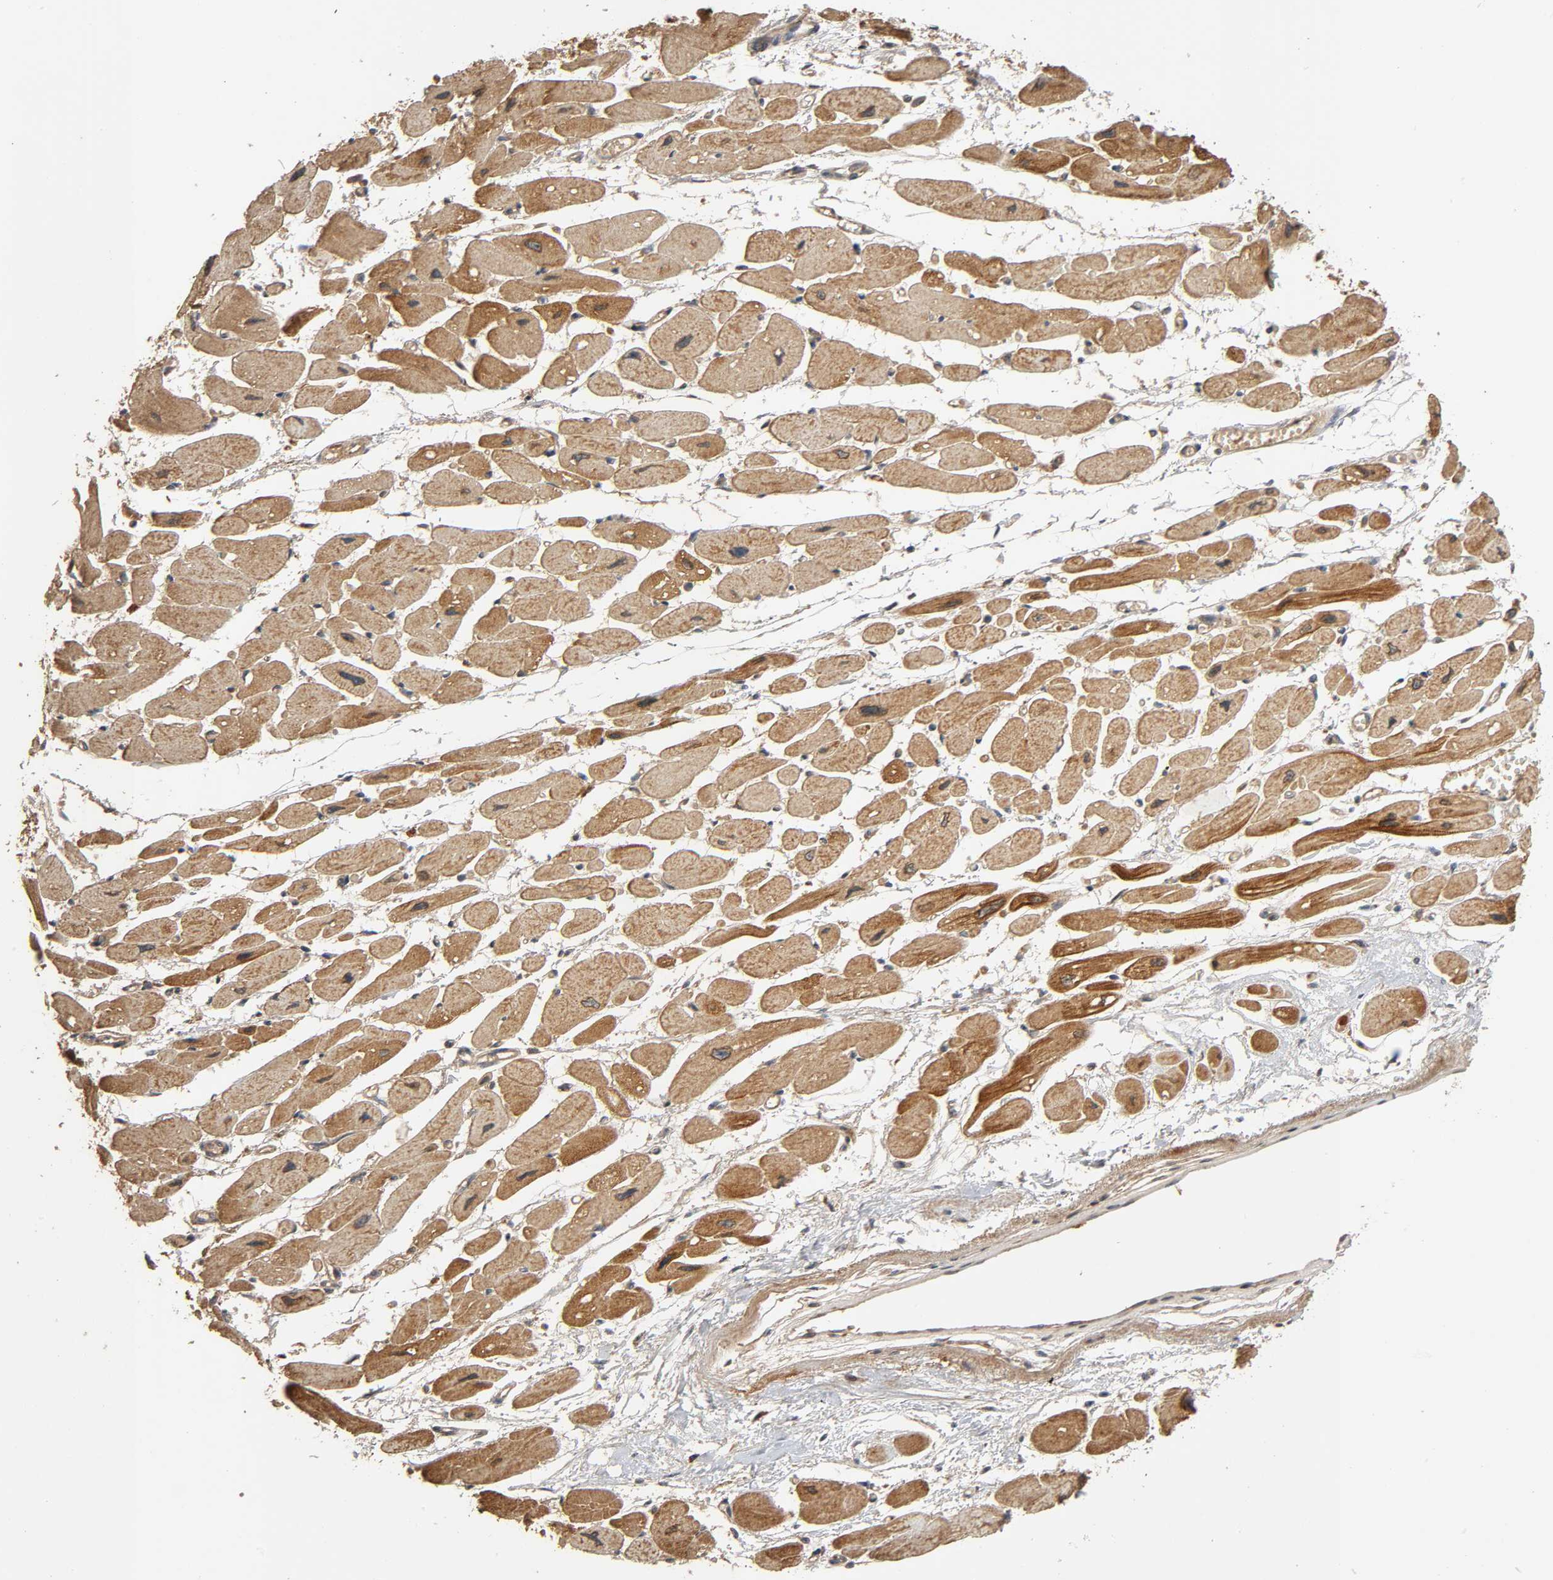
{"staining": {"intensity": "moderate", "quantity": ">75%", "location": "cytoplasmic/membranous"}, "tissue": "heart muscle", "cell_type": "Cardiomyocytes", "image_type": "normal", "snomed": [{"axis": "morphology", "description": "Normal tissue, NOS"}, {"axis": "topography", "description": "Heart"}], "caption": "Protein staining by IHC displays moderate cytoplasmic/membranous expression in about >75% of cardiomyocytes in normal heart muscle.", "gene": "MAP3K8", "patient": {"sex": "female", "age": 54}}